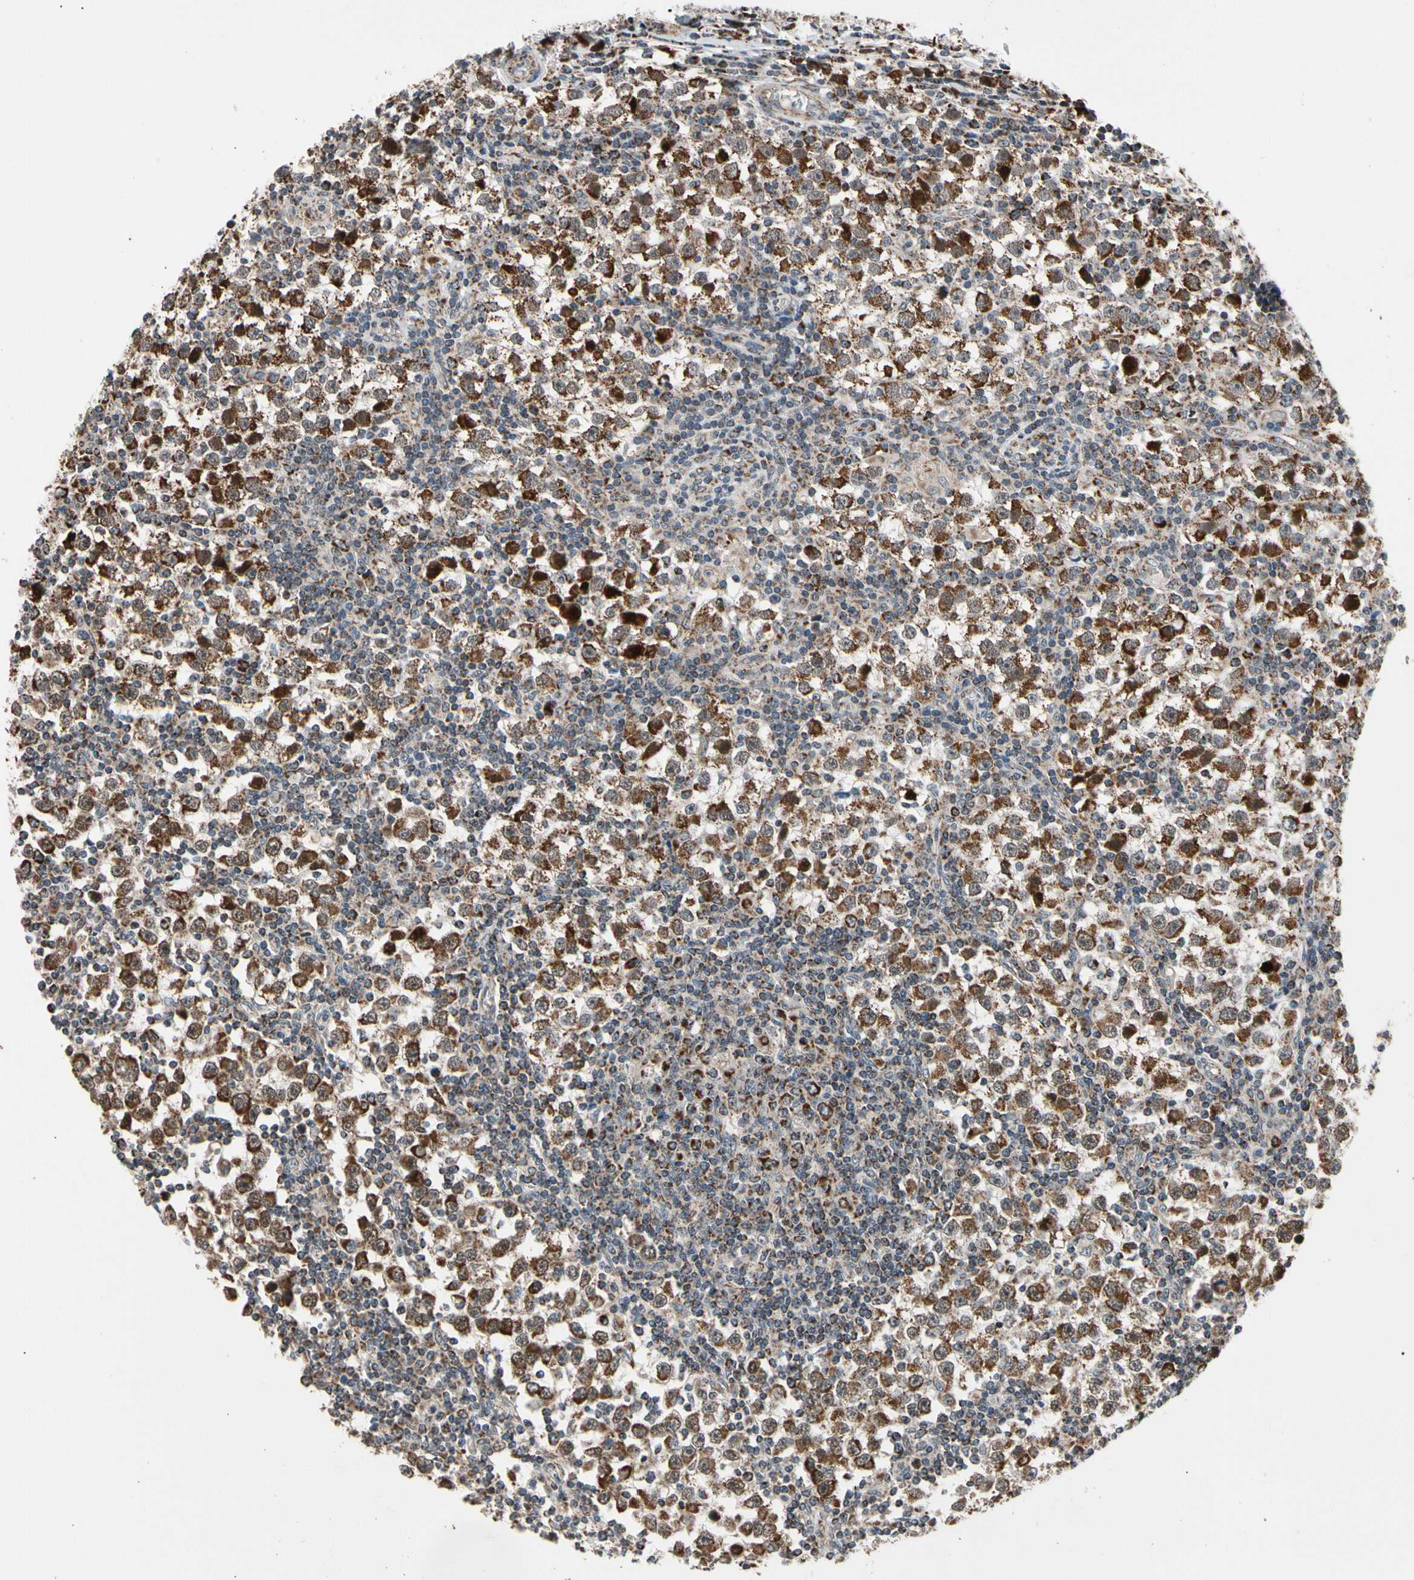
{"staining": {"intensity": "strong", "quantity": ">75%", "location": "cytoplasmic/membranous"}, "tissue": "testis cancer", "cell_type": "Tumor cells", "image_type": "cancer", "snomed": [{"axis": "morphology", "description": "Seminoma, NOS"}, {"axis": "topography", "description": "Testis"}], "caption": "High-magnification brightfield microscopy of testis cancer stained with DAB (3,3'-diaminobenzidine) (brown) and counterstained with hematoxylin (blue). tumor cells exhibit strong cytoplasmic/membranous positivity is appreciated in about>75% of cells.", "gene": "KHDC4", "patient": {"sex": "male", "age": 65}}